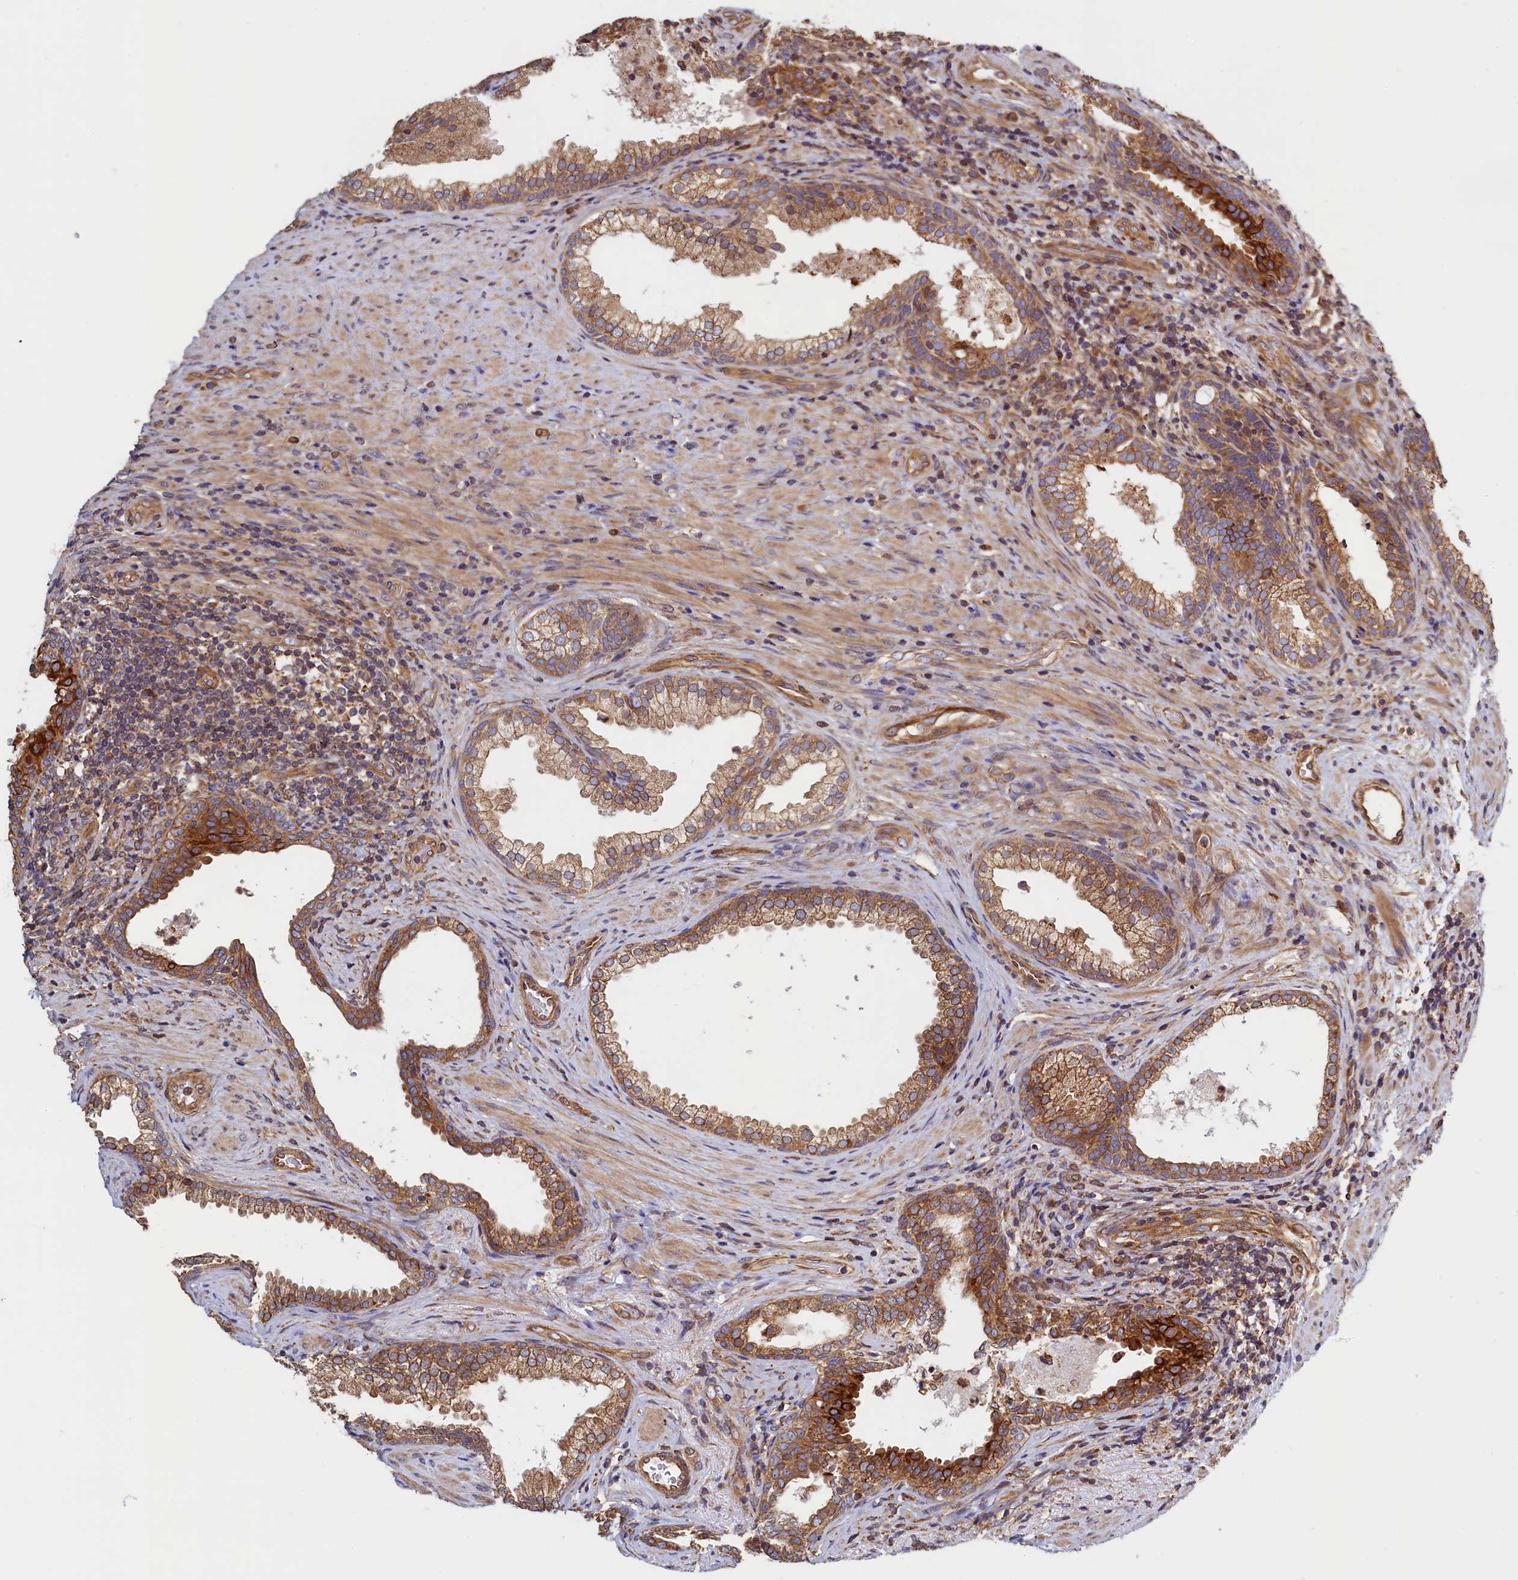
{"staining": {"intensity": "moderate", "quantity": ">75%", "location": "cytoplasmic/membranous"}, "tissue": "prostate", "cell_type": "Glandular cells", "image_type": "normal", "snomed": [{"axis": "morphology", "description": "Normal tissue, NOS"}, {"axis": "topography", "description": "Prostate"}], "caption": "Immunohistochemical staining of normal prostate reveals moderate cytoplasmic/membranous protein positivity in approximately >75% of glandular cells.", "gene": "ATXN2L", "patient": {"sex": "male", "age": 76}}